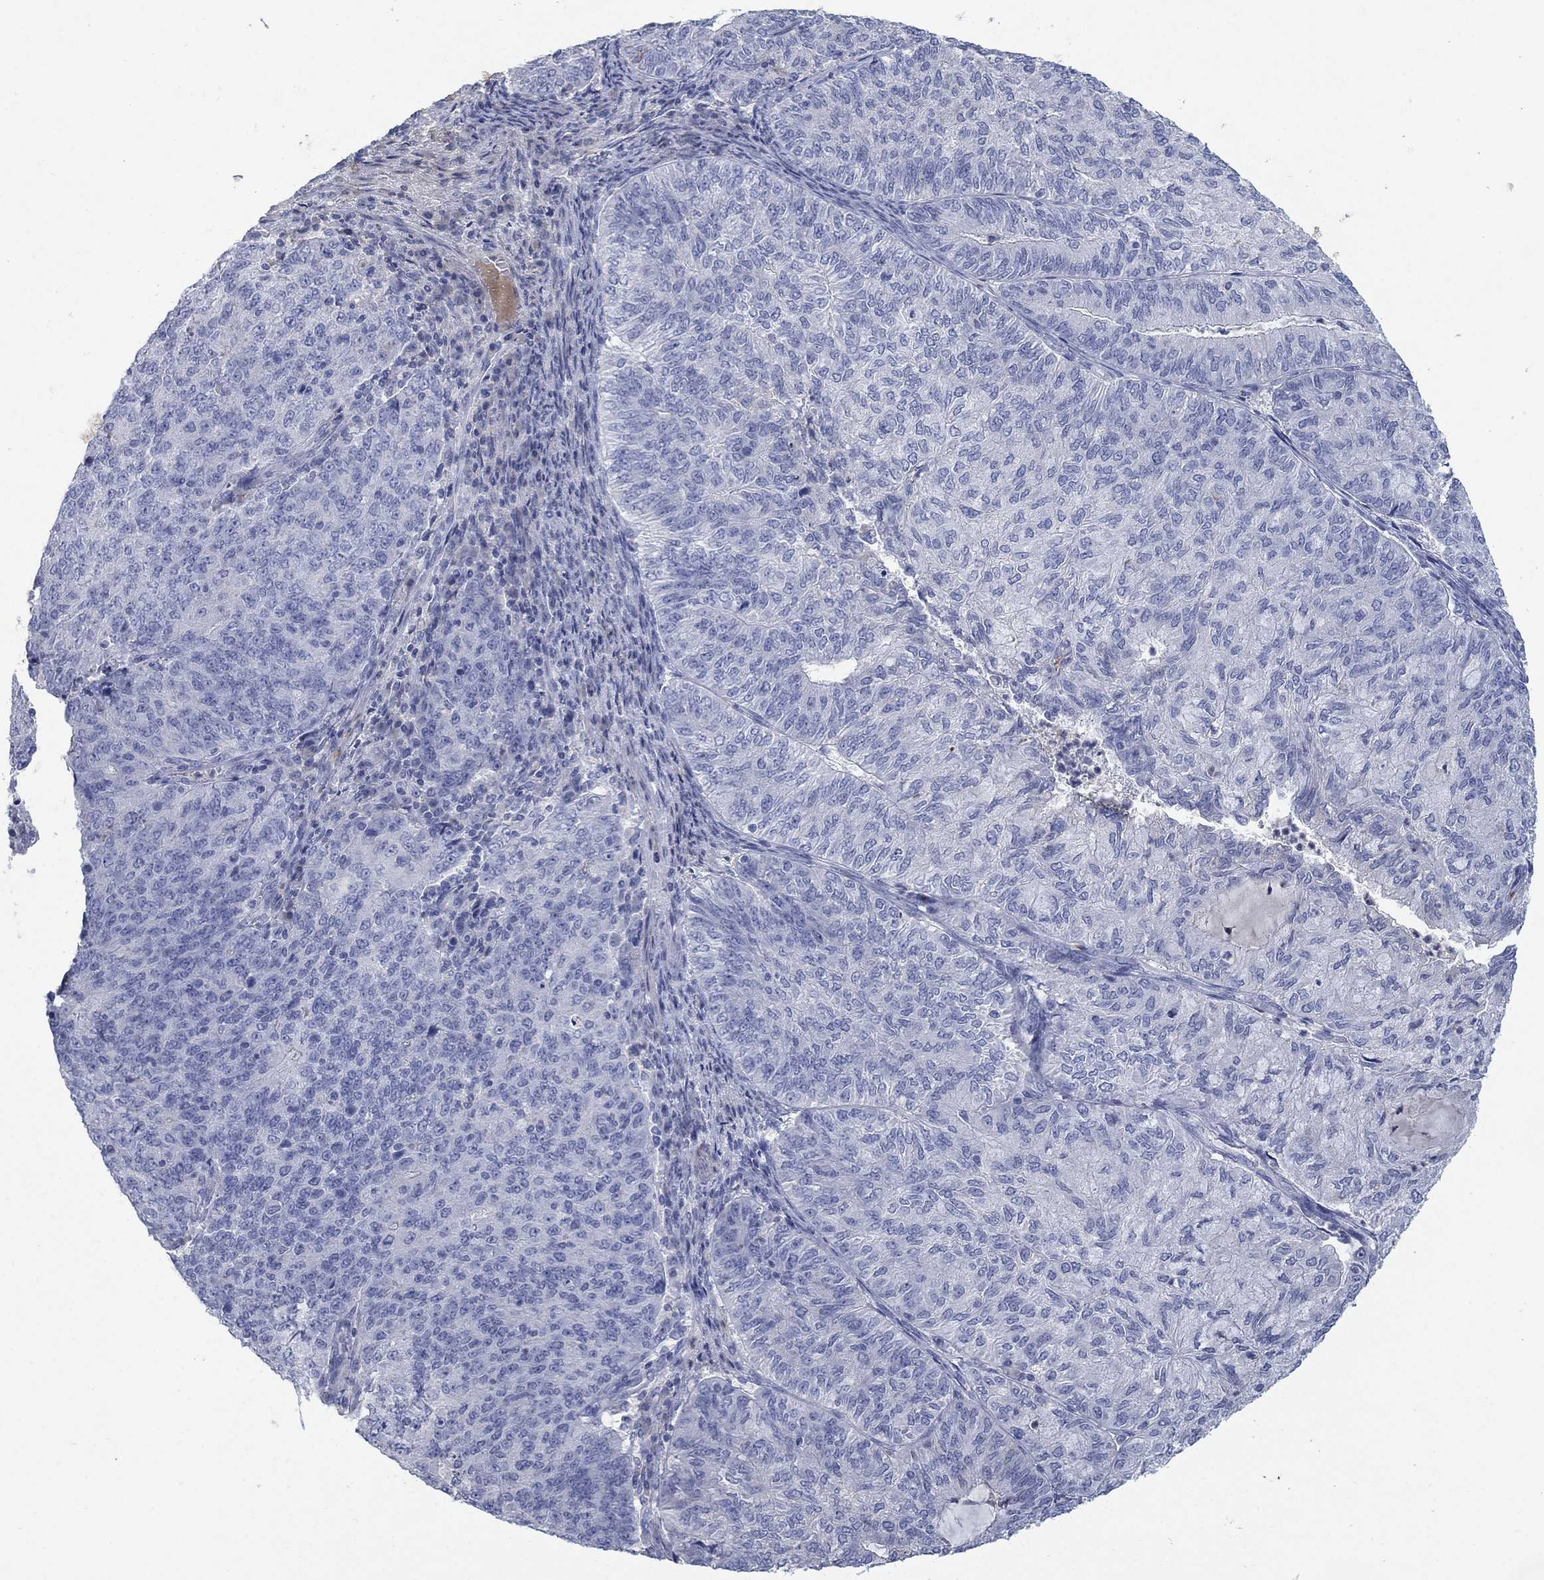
{"staining": {"intensity": "negative", "quantity": "none", "location": "none"}, "tissue": "endometrial cancer", "cell_type": "Tumor cells", "image_type": "cancer", "snomed": [{"axis": "morphology", "description": "Adenocarcinoma, NOS"}, {"axis": "topography", "description": "Endometrium"}], "caption": "IHC of human endometrial adenocarcinoma demonstrates no positivity in tumor cells.", "gene": "TMEM249", "patient": {"sex": "female", "age": 82}}